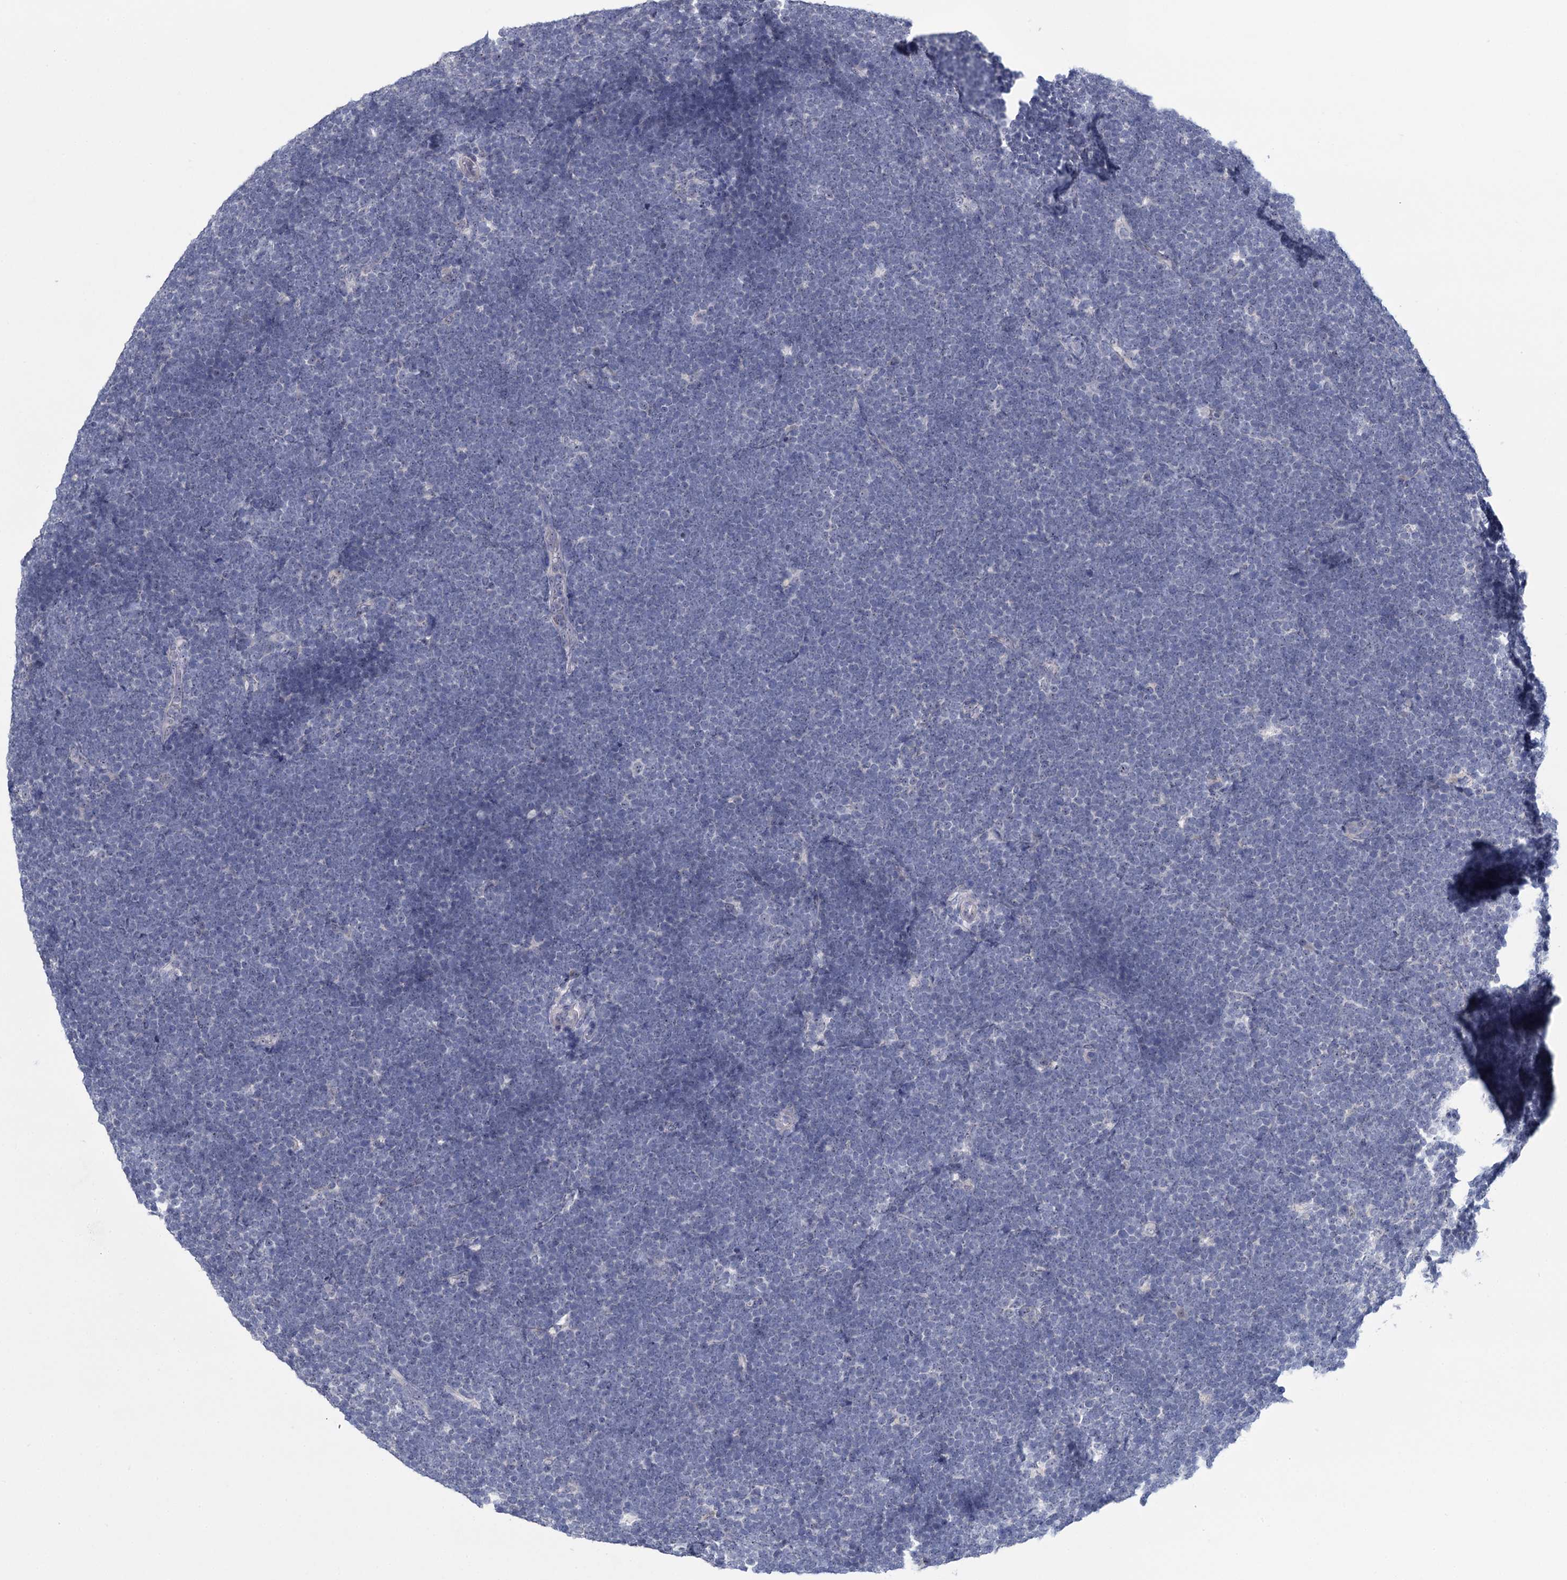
{"staining": {"intensity": "negative", "quantity": "none", "location": "none"}, "tissue": "lymphoma", "cell_type": "Tumor cells", "image_type": "cancer", "snomed": [{"axis": "morphology", "description": "Malignant lymphoma, non-Hodgkin's type, High grade"}, {"axis": "topography", "description": "Lymph node"}], "caption": "Immunohistochemical staining of malignant lymphoma, non-Hodgkin's type (high-grade) demonstrates no significant expression in tumor cells.", "gene": "SFN", "patient": {"sex": "male", "age": 13}}